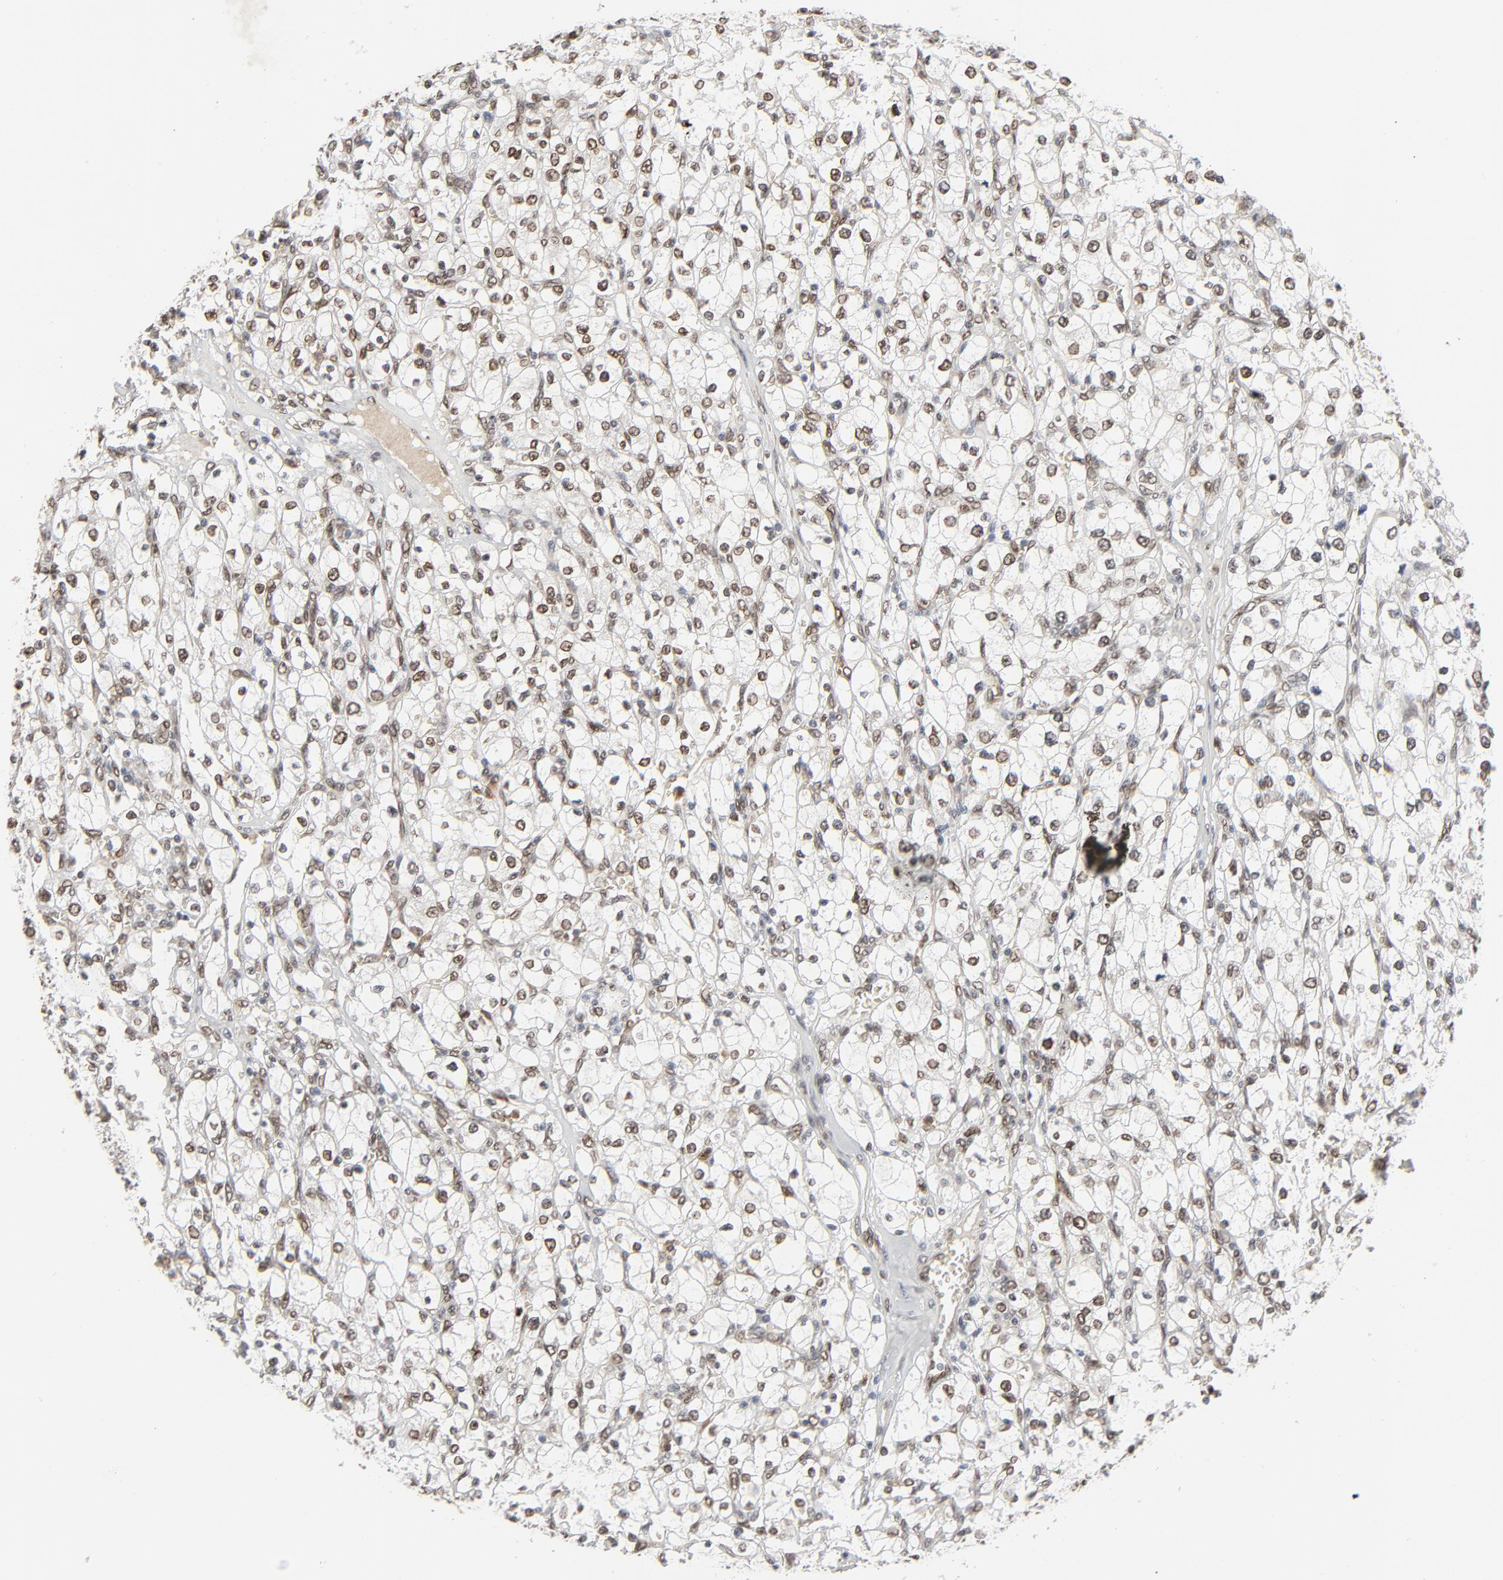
{"staining": {"intensity": "moderate", "quantity": ">75%", "location": "nuclear"}, "tissue": "renal cancer", "cell_type": "Tumor cells", "image_type": "cancer", "snomed": [{"axis": "morphology", "description": "Adenocarcinoma, NOS"}, {"axis": "topography", "description": "Kidney"}], "caption": "Renal cancer tissue displays moderate nuclear positivity in about >75% of tumor cells (DAB (3,3'-diaminobenzidine) = brown stain, brightfield microscopy at high magnification).", "gene": "CUX1", "patient": {"sex": "female", "age": 62}}